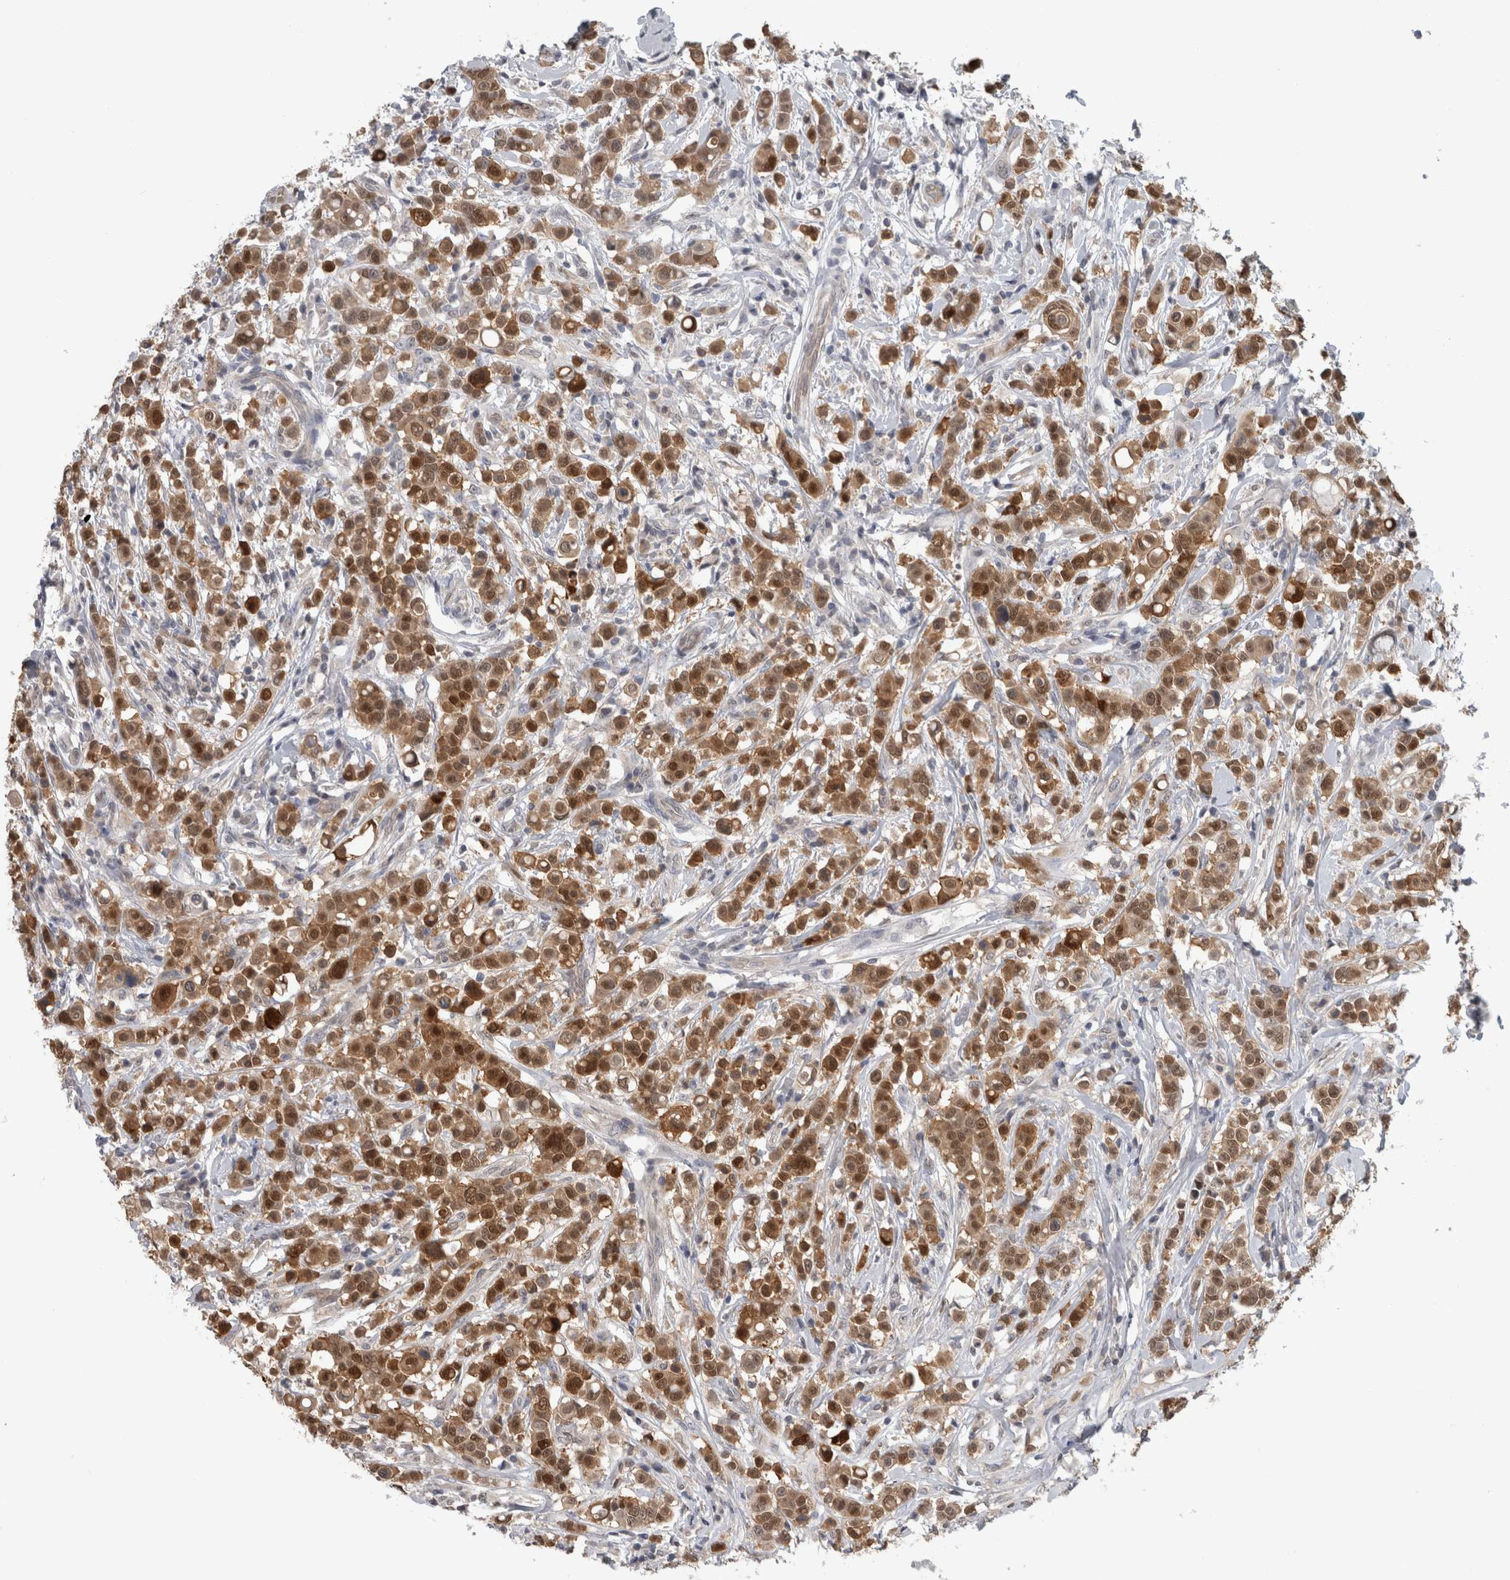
{"staining": {"intensity": "strong", "quantity": ">75%", "location": "cytoplasmic/membranous,nuclear"}, "tissue": "breast cancer", "cell_type": "Tumor cells", "image_type": "cancer", "snomed": [{"axis": "morphology", "description": "Duct carcinoma"}, {"axis": "topography", "description": "Breast"}], "caption": "Immunohistochemical staining of human breast cancer (intraductal carcinoma) shows high levels of strong cytoplasmic/membranous and nuclear protein expression in approximately >75% of tumor cells. Nuclei are stained in blue.", "gene": "NAPRT", "patient": {"sex": "female", "age": 27}}